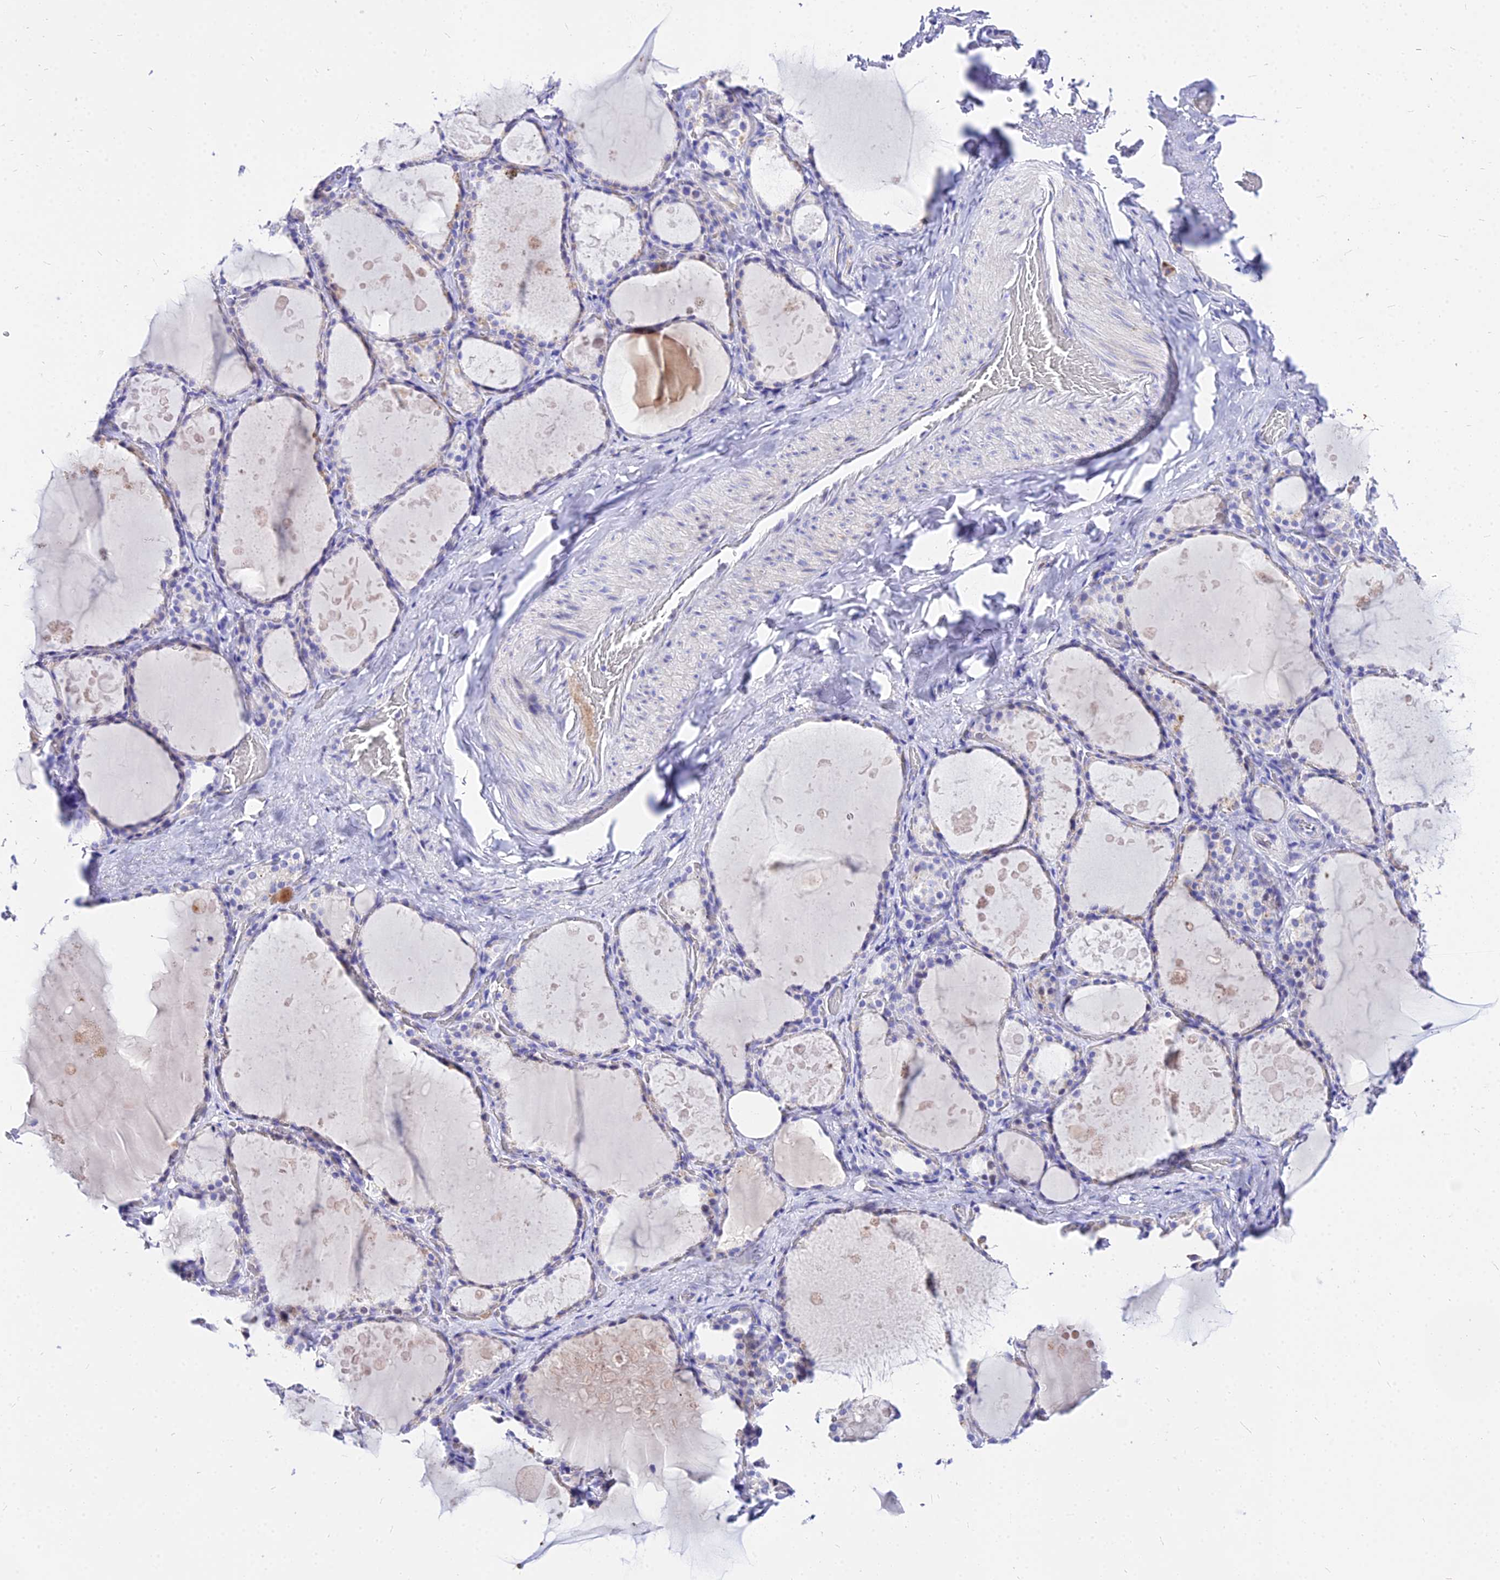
{"staining": {"intensity": "moderate", "quantity": "<25%", "location": "cytoplasmic/membranous"}, "tissue": "thyroid gland", "cell_type": "Glandular cells", "image_type": "normal", "snomed": [{"axis": "morphology", "description": "Normal tissue, NOS"}, {"axis": "topography", "description": "Thyroid gland"}], "caption": "Brown immunohistochemical staining in unremarkable thyroid gland shows moderate cytoplasmic/membranous expression in approximately <25% of glandular cells. The protein of interest is stained brown, and the nuclei are stained in blue (DAB (3,3'-diaminobenzidine) IHC with brightfield microscopy, high magnification).", "gene": "CARD18", "patient": {"sex": "male", "age": 61}}